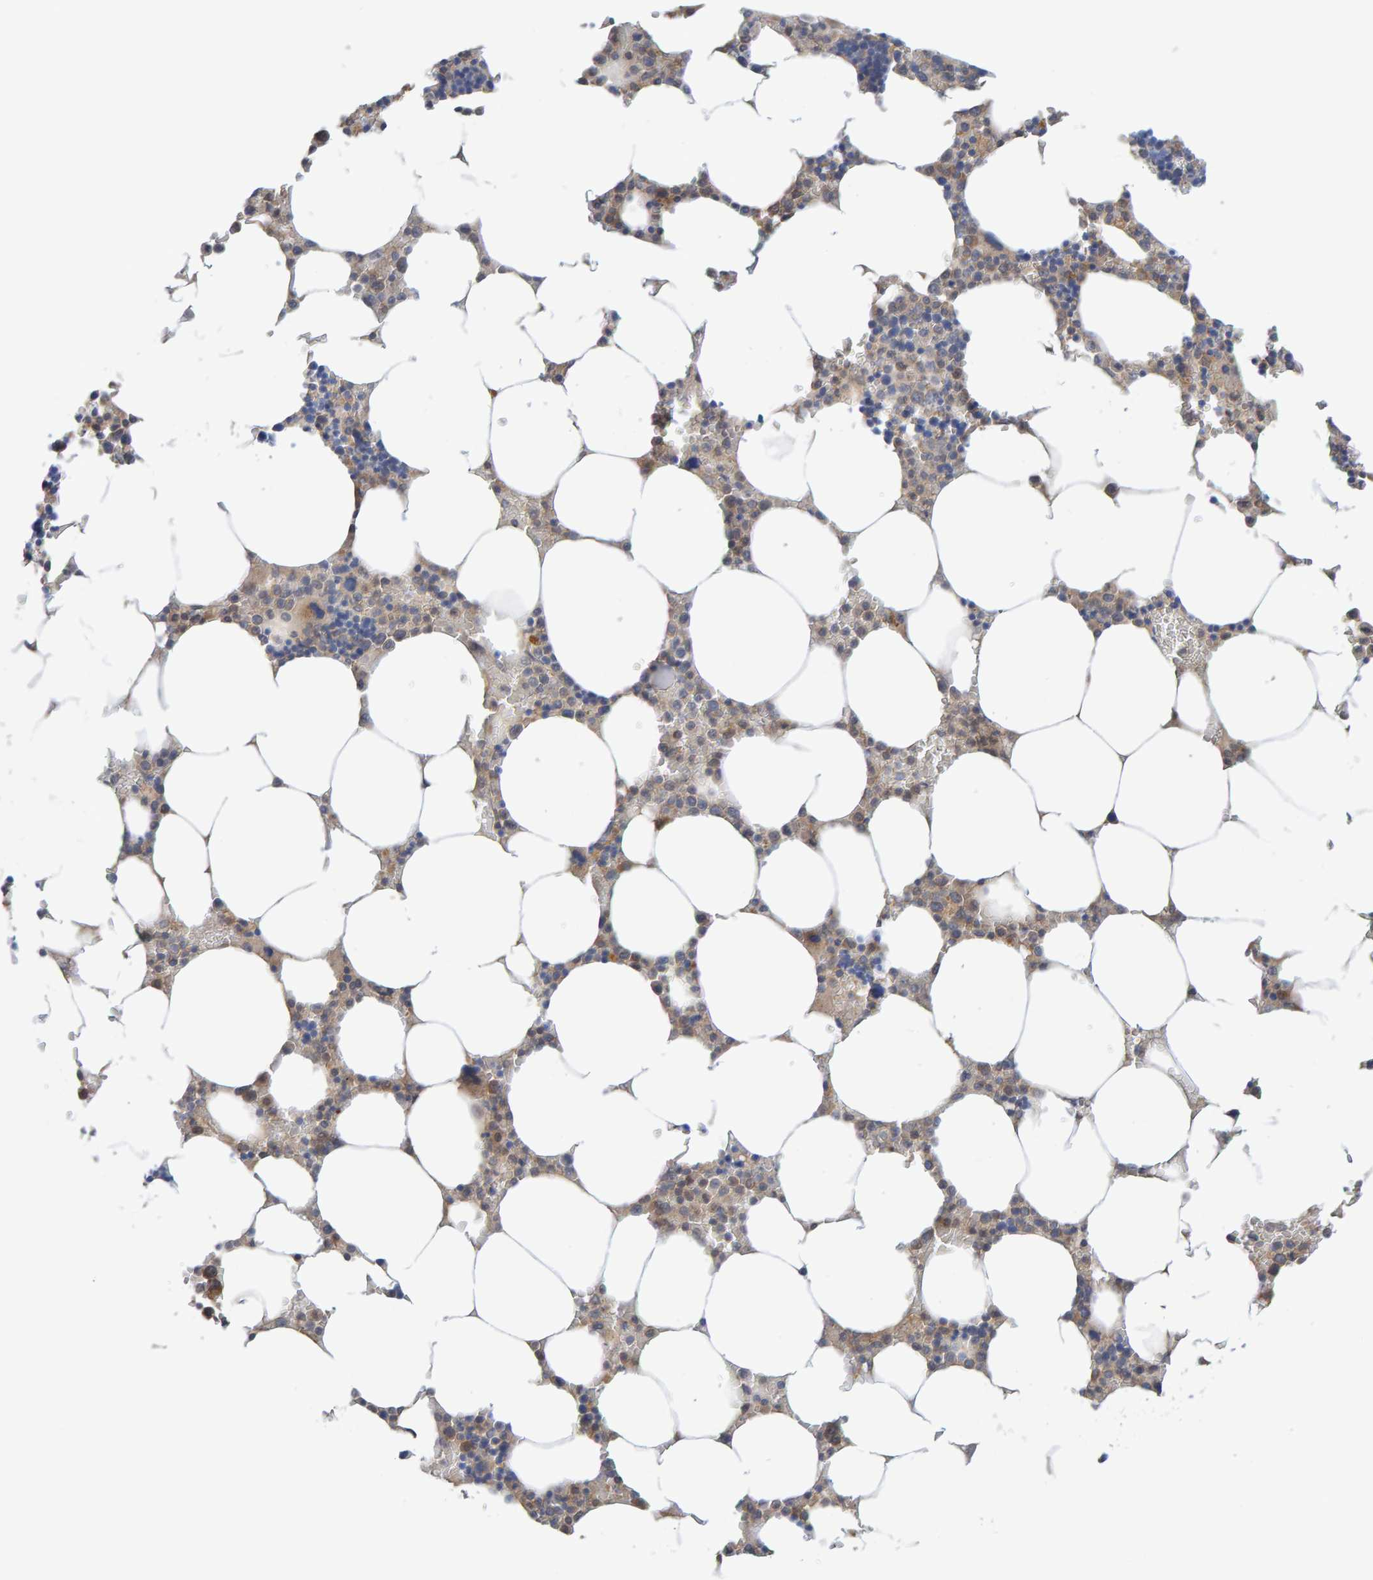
{"staining": {"intensity": "weak", "quantity": "25%-75%", "location": "cytoplasmic/membranous"}, "tissue": "bone marrow", "cell_type": "Hematopoietic cells", "image_type": "normal", "snomed": [{"axis": "morphology", "description": "Normal tissue, NOS"}, {"axis": "topography", "description": "Bone marrow"}], "caption": "IHC of normal human bone marrow exhibits low levels of weak cytoplasmic/membranous staining in approximately 25%-75% of hematopoietic cells. (IHC, brightfield microscopy, high magnification).", "gene": "TATDN1", "patient": {"sex": "male", "age": 70}}